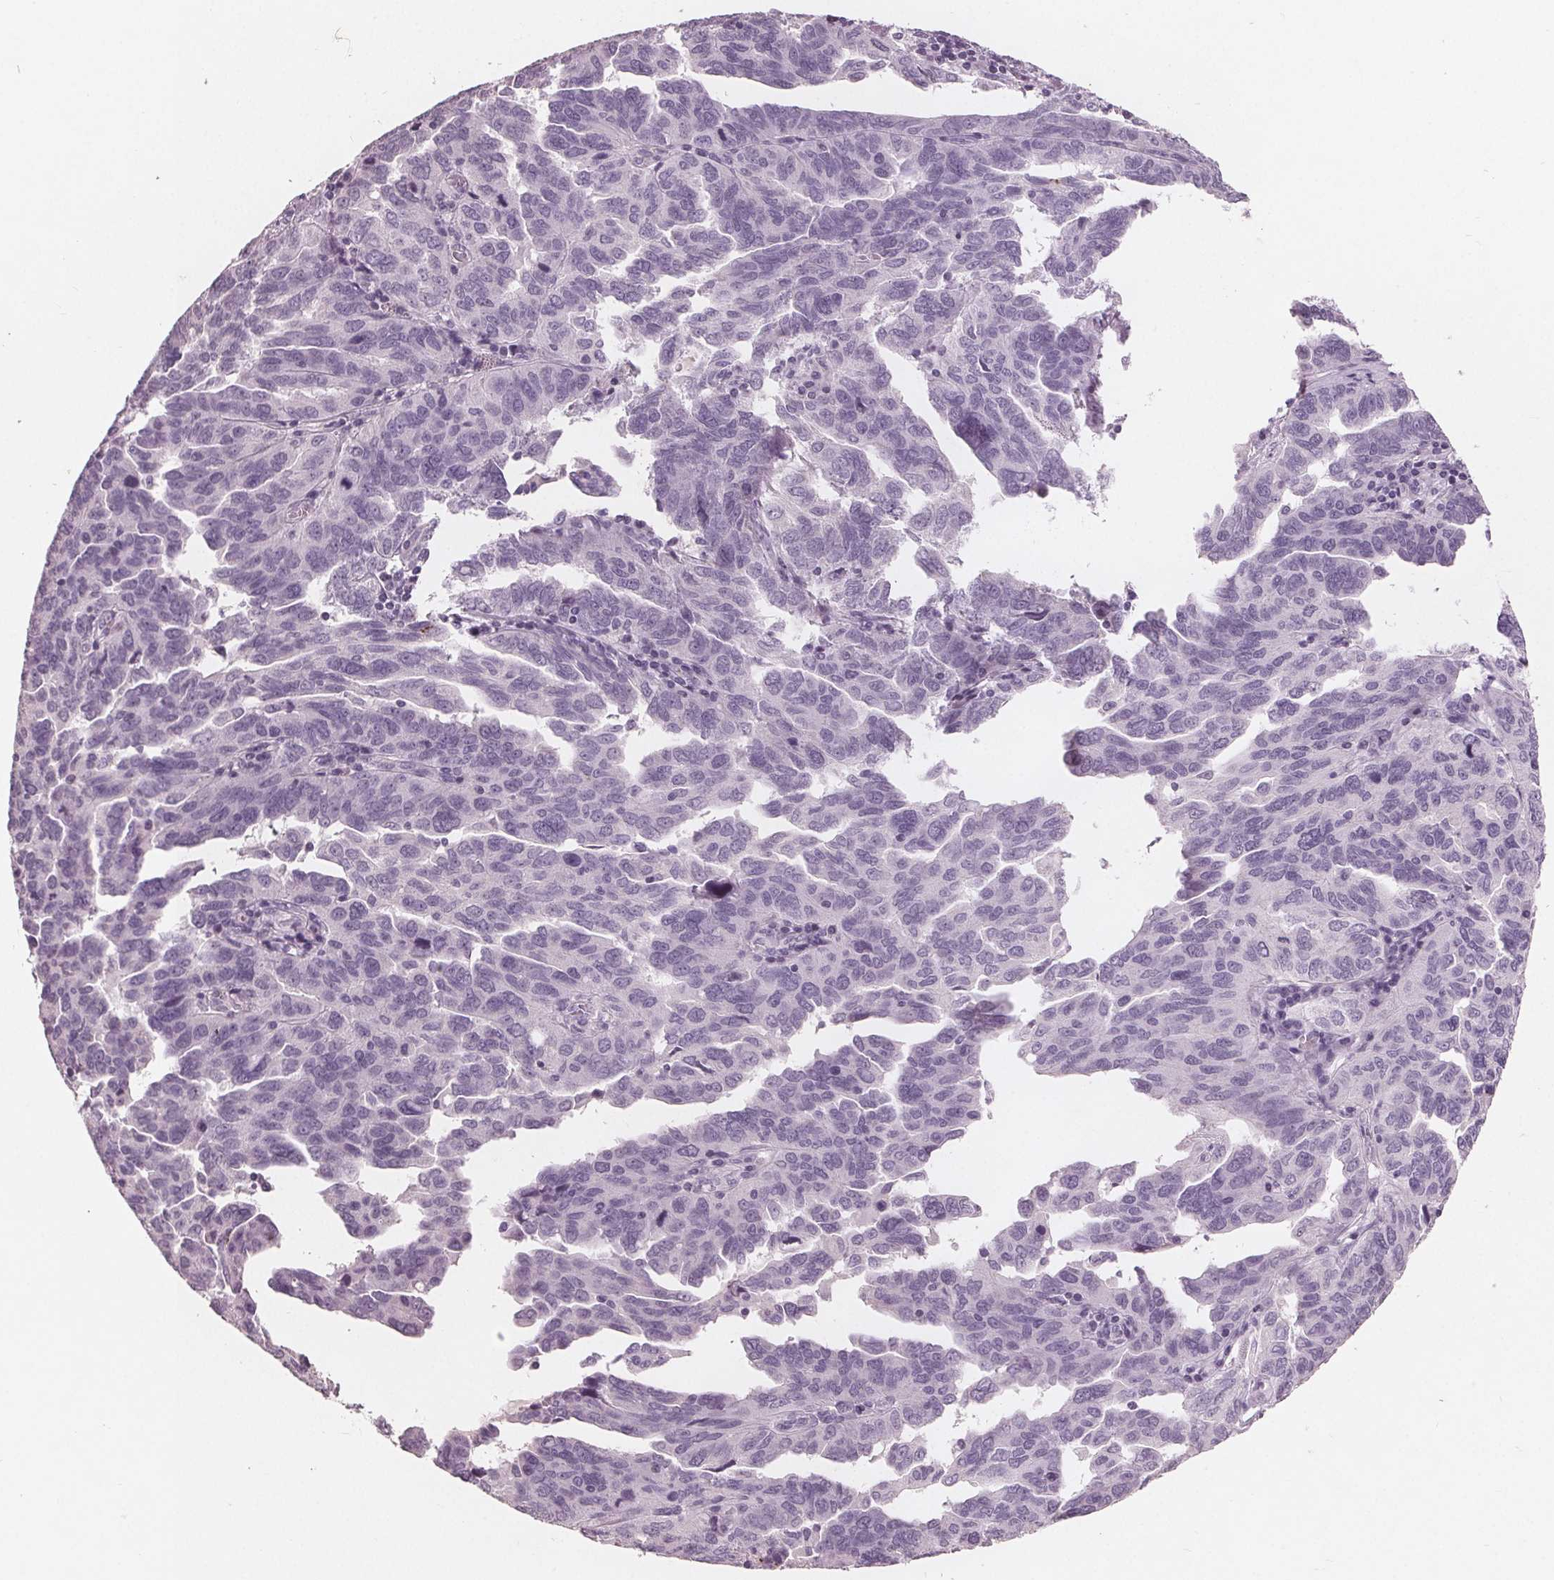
{"staining": {"intensity": "negative", "quantity": "none", "location": "none"}, "tissue": "ovarian cancer", "cell_type": "Tumor cells", "image_type": "cancer", "snomed": [{"axis": "morphology", "description": "Cystadenocarcinoma, serous, NOS"}, {"axis": "topography", "description": "Ovary"}], "caption": "The histopathology image shows no staining of tumor cells in ovarian serous cystadenocarcinoma.", "gene": "PTPN14", "patient": {"sex": "female", "age": 64}}